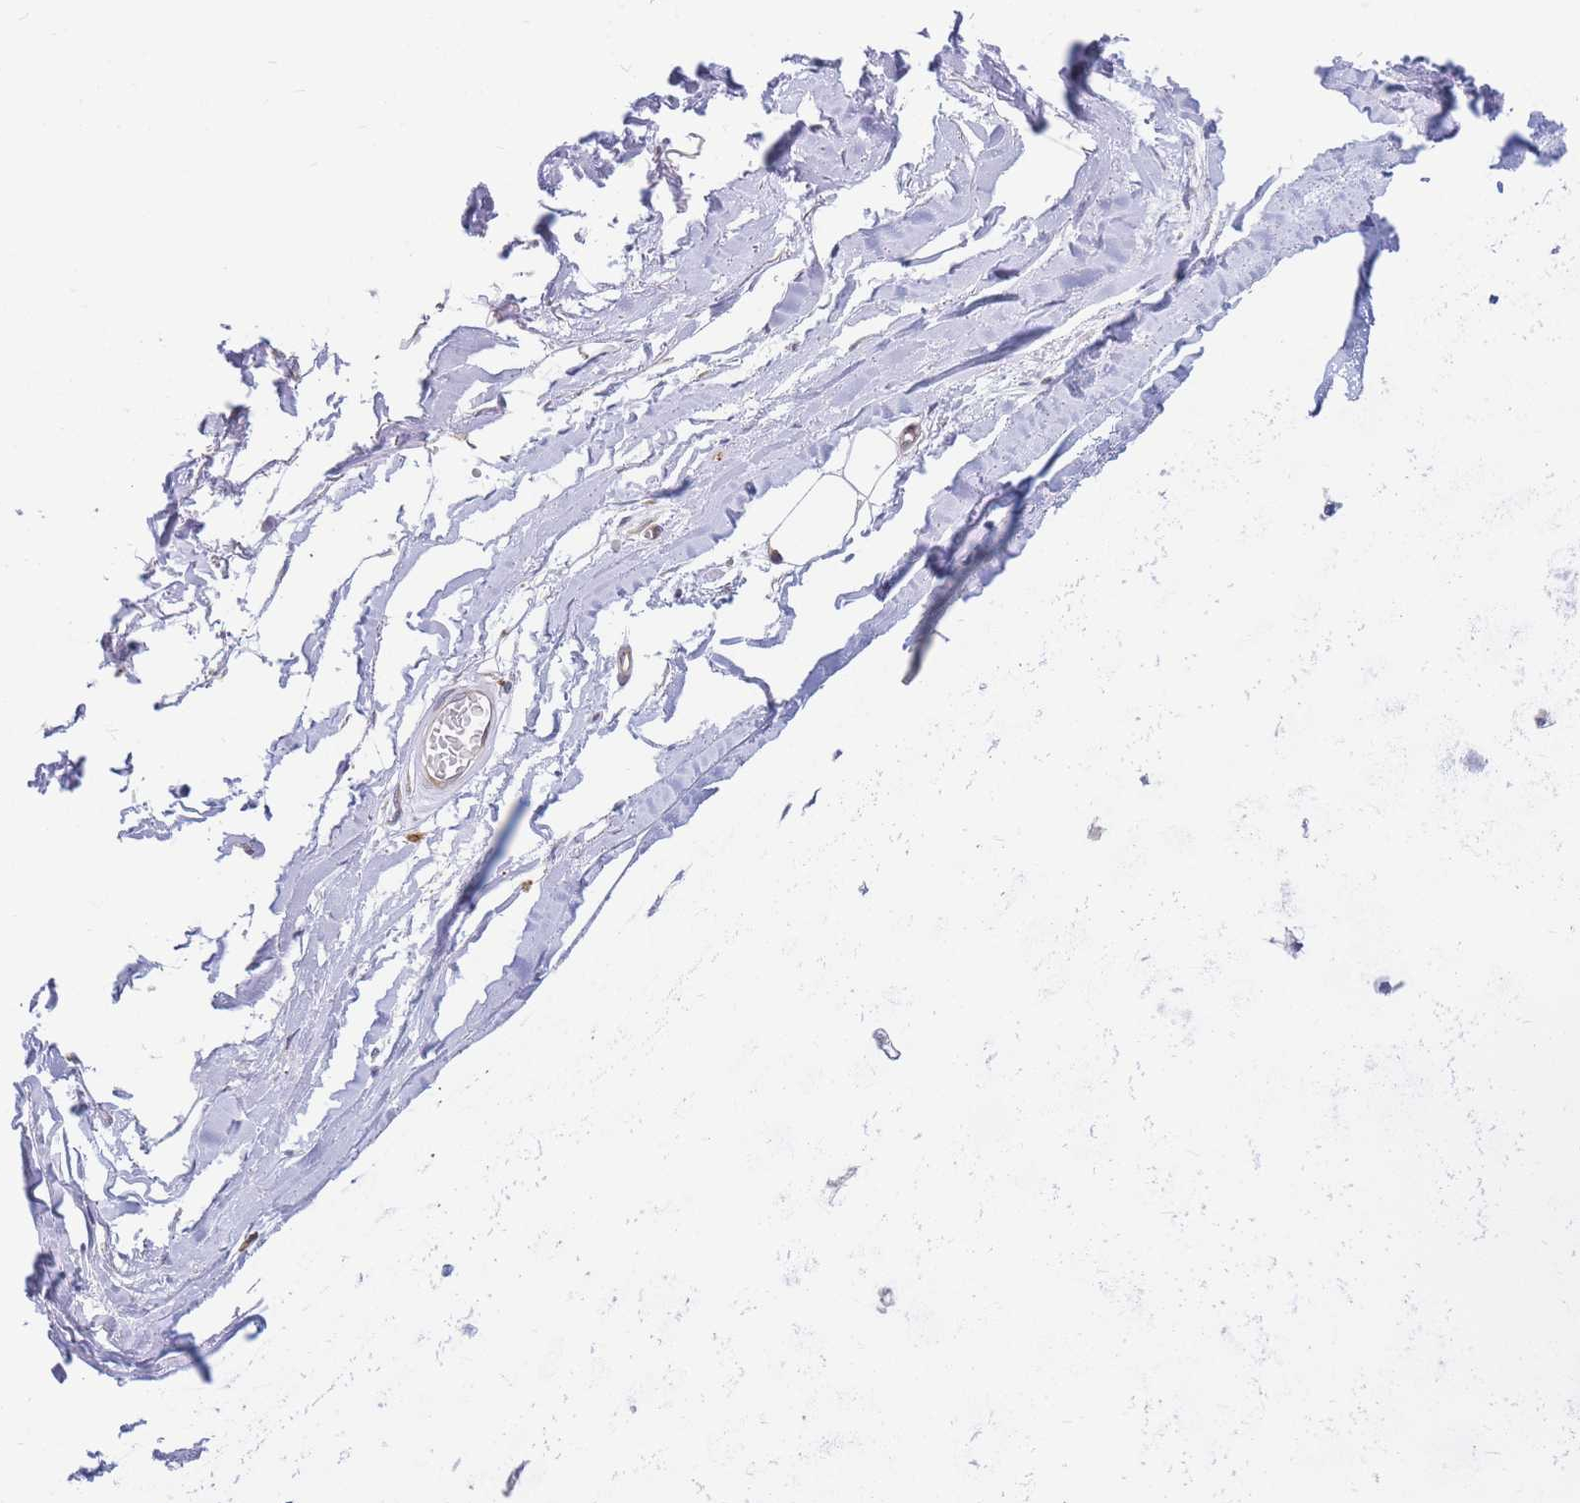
{"staining": {"intensity": "negative", "quantity": "none", "location": "none"}, "tissue": "adipose tissue", "cell_type": "Adipocytes", "image_type": "normal", "snomed": [{"axis": "morphology", "description": "Normal tissue, NOS"}, {"axis": "topography", "description": "Cartilage tissue"}], "caption": "A high-resolution micrograph shows IHC staining of benign adipose tissue, which displays no significant positivity in adipocytes.", "gene": "TMEM131L", "patient": {"sex": "male", "age": 73}}